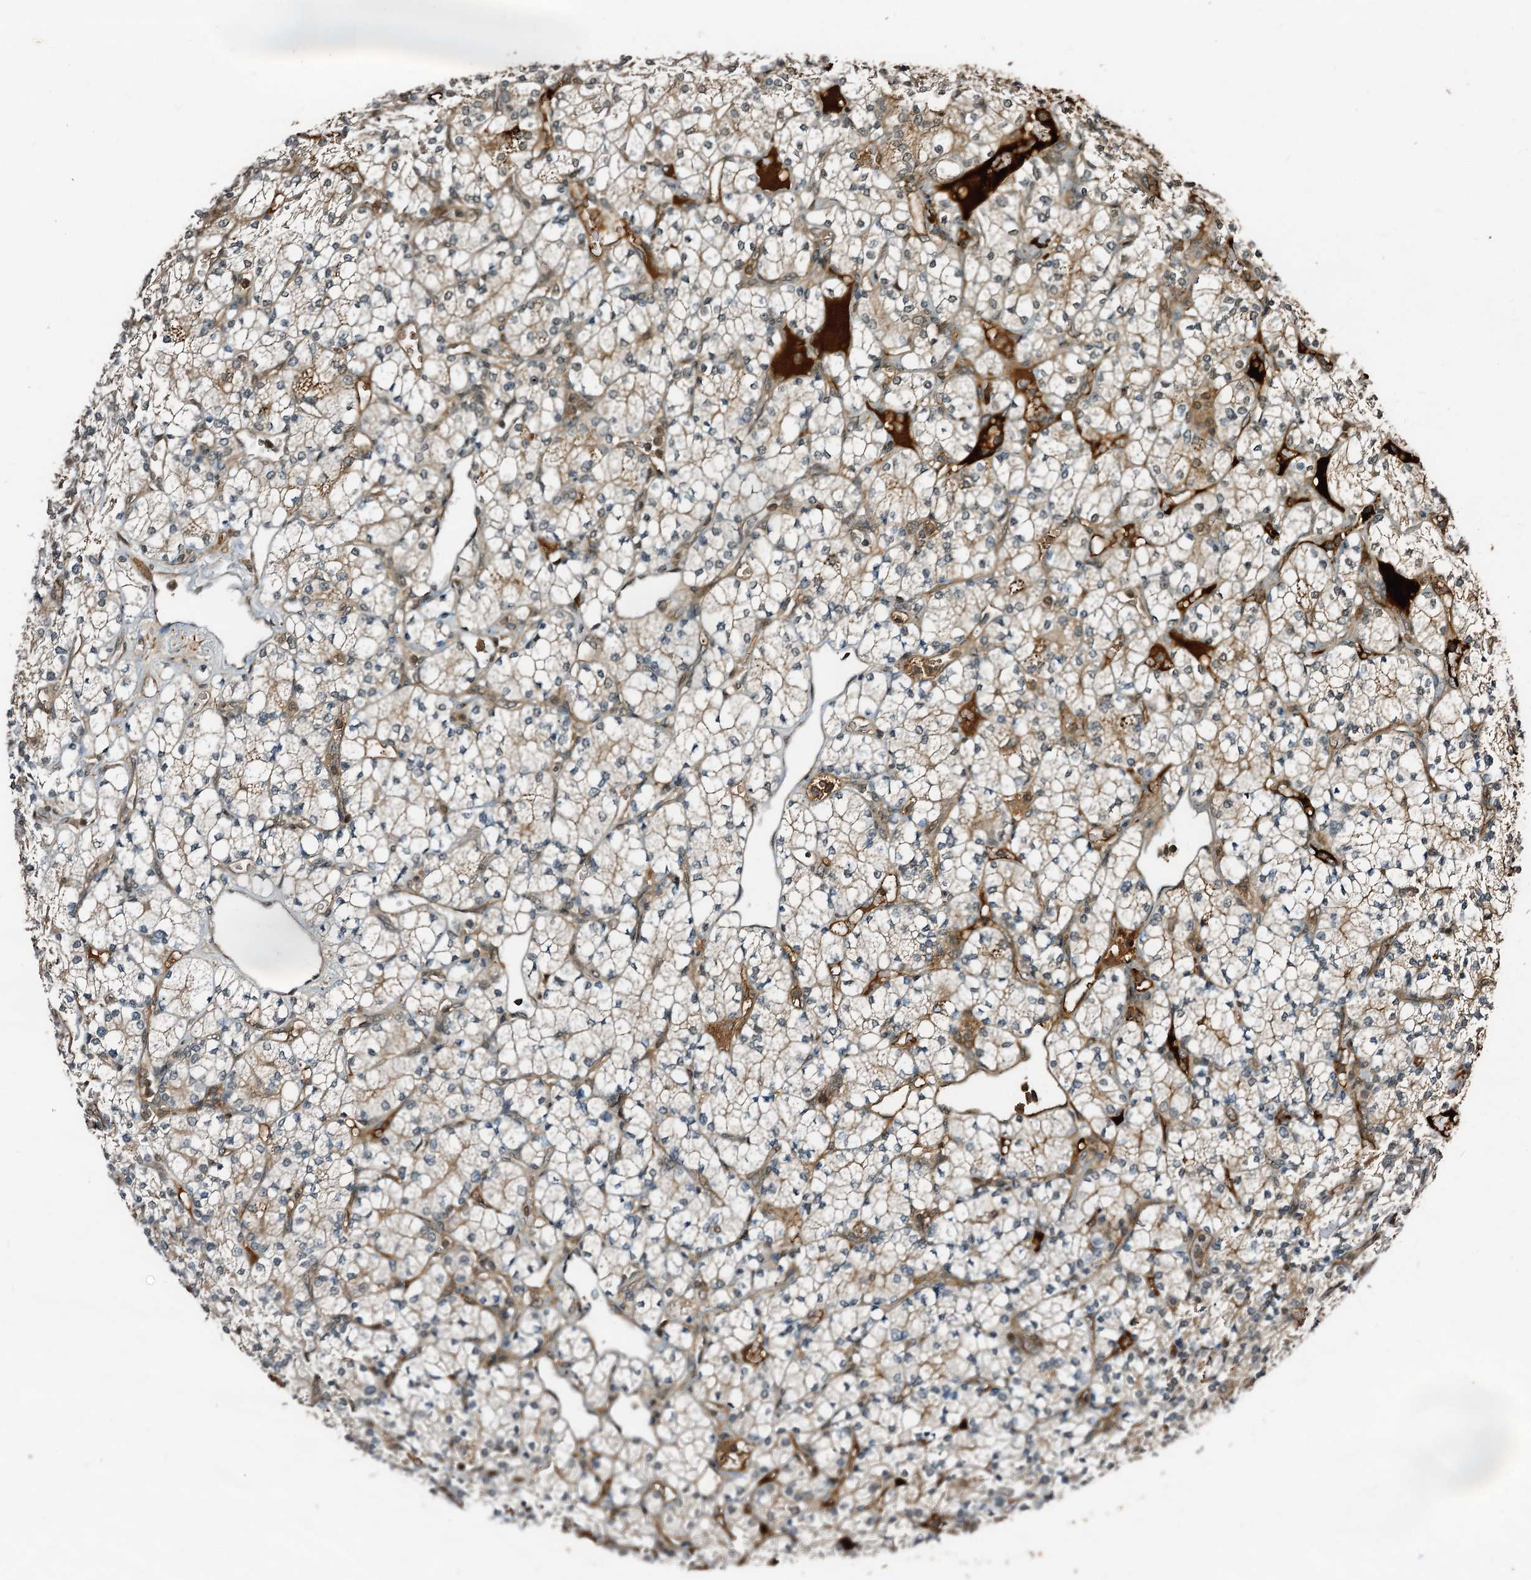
{"staining": {"intensity": "weak", "quantity": "25%-75%", "location": "cytoplasmic/membranous"}, "tissue": "renal cancer", "cell_type": "Tumor cells", "image_type": "cancer", "snomed": [{"axis": "morphology", "description": "Adenocarcinoma, NOS"}, {"axis": "topography", "description": "Kidney"}], "caption": "Protein expression analysis of human adenocarcinoma (renal) reveals weak cytoplasmic/membranous staining in approximately 25%-75% of tumor cells.", "gene": "TRAPPC4", "patient": {"sex": "male", "age": 77}}